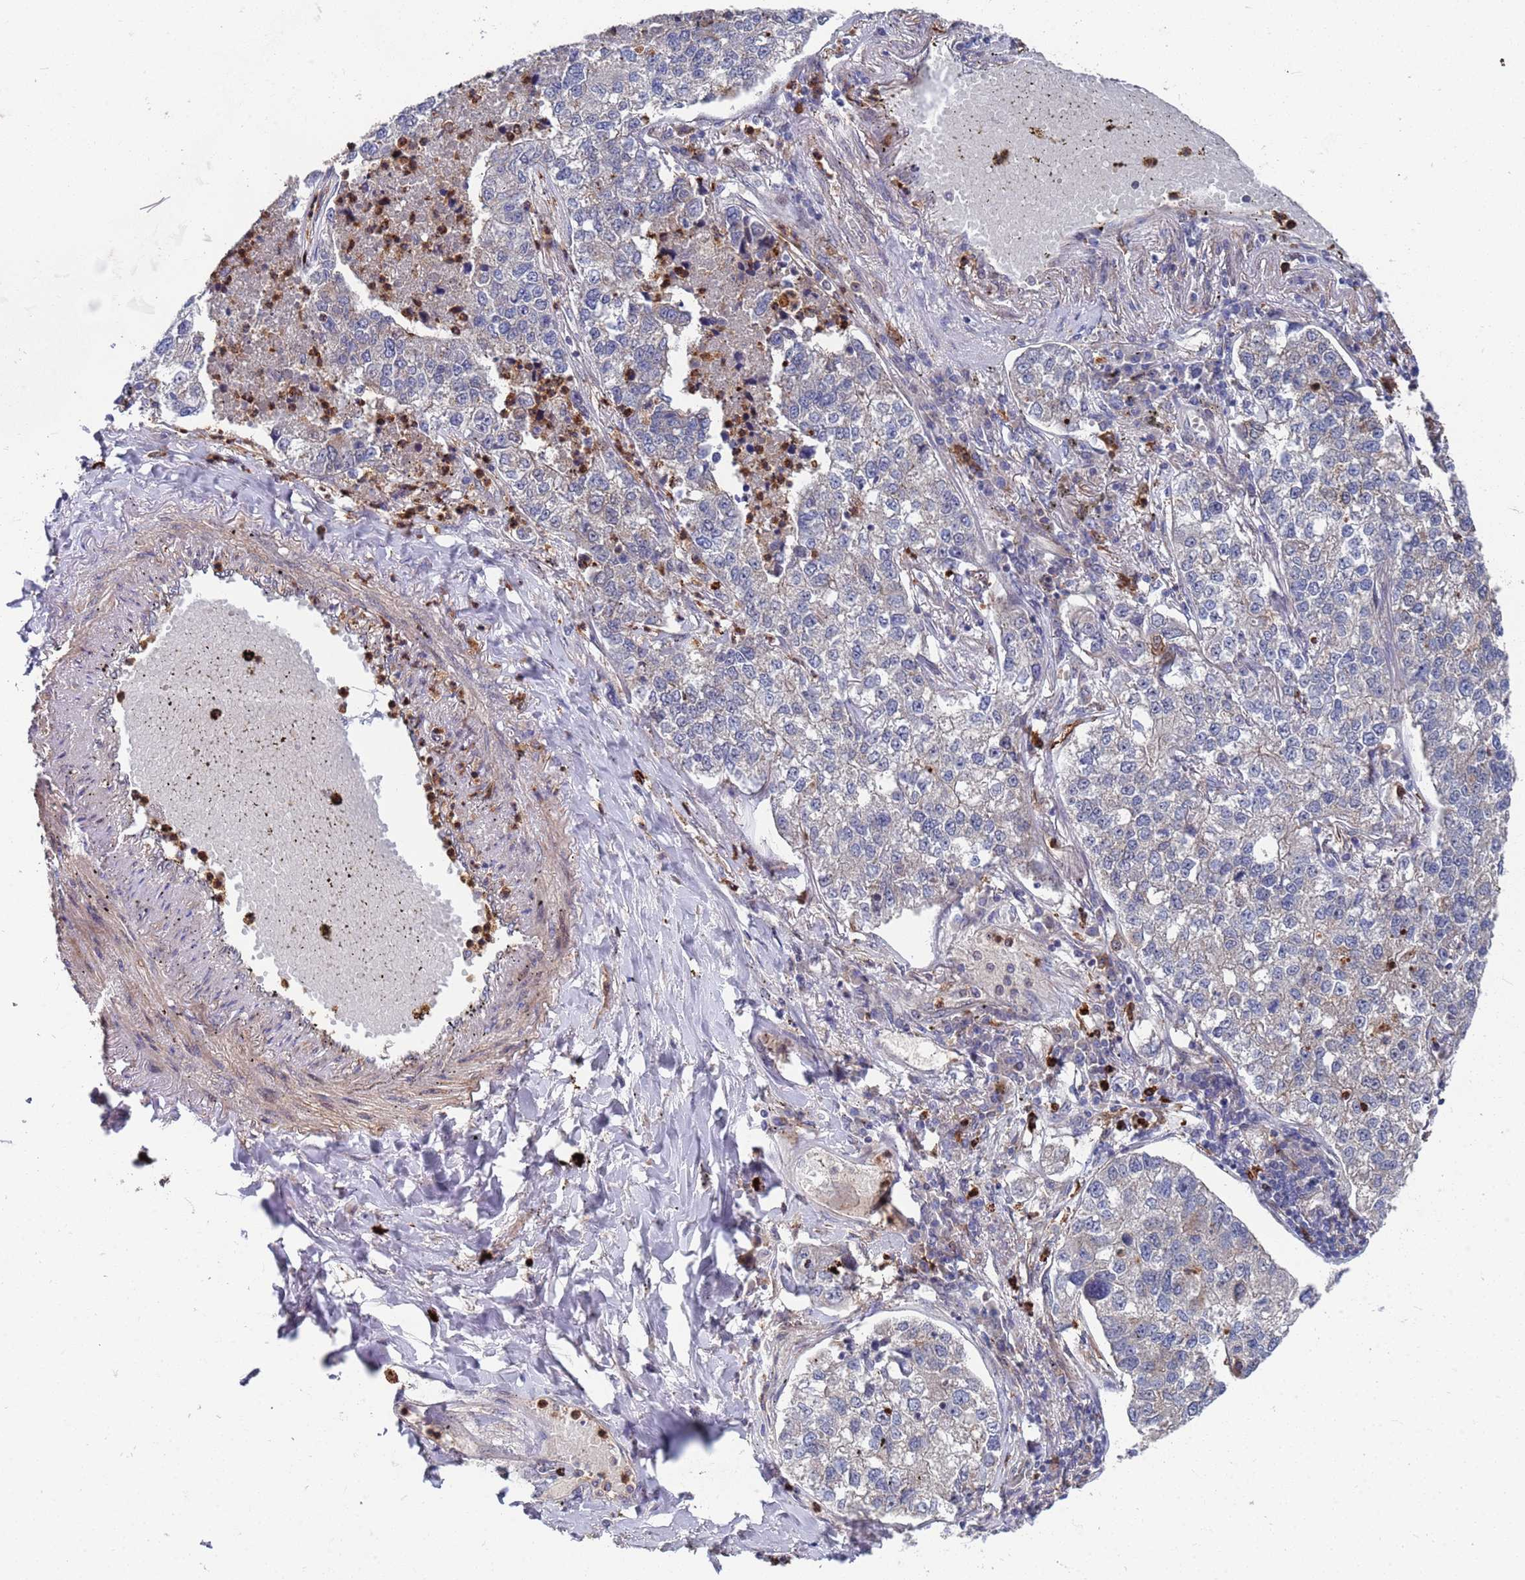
{"staining": {"intensity": "negative", "quantity": "none", "location": "none"}, "tissue": "lung cancer", "cell_type": "Tumor cells", "image_type": "cancer", "snomed": [{"axis": "morphology", "description": "Adenocarcinoma, NOS"}, {"axis": "topography", "description": "Lung"}], "caption": "Human adenocarcinoma (lung) stained for a protein using immunohistochemistry shows no positivity in tumor cells.", "gene": "TMBIM6", "patient": {"sex": "male", "age": 49}}